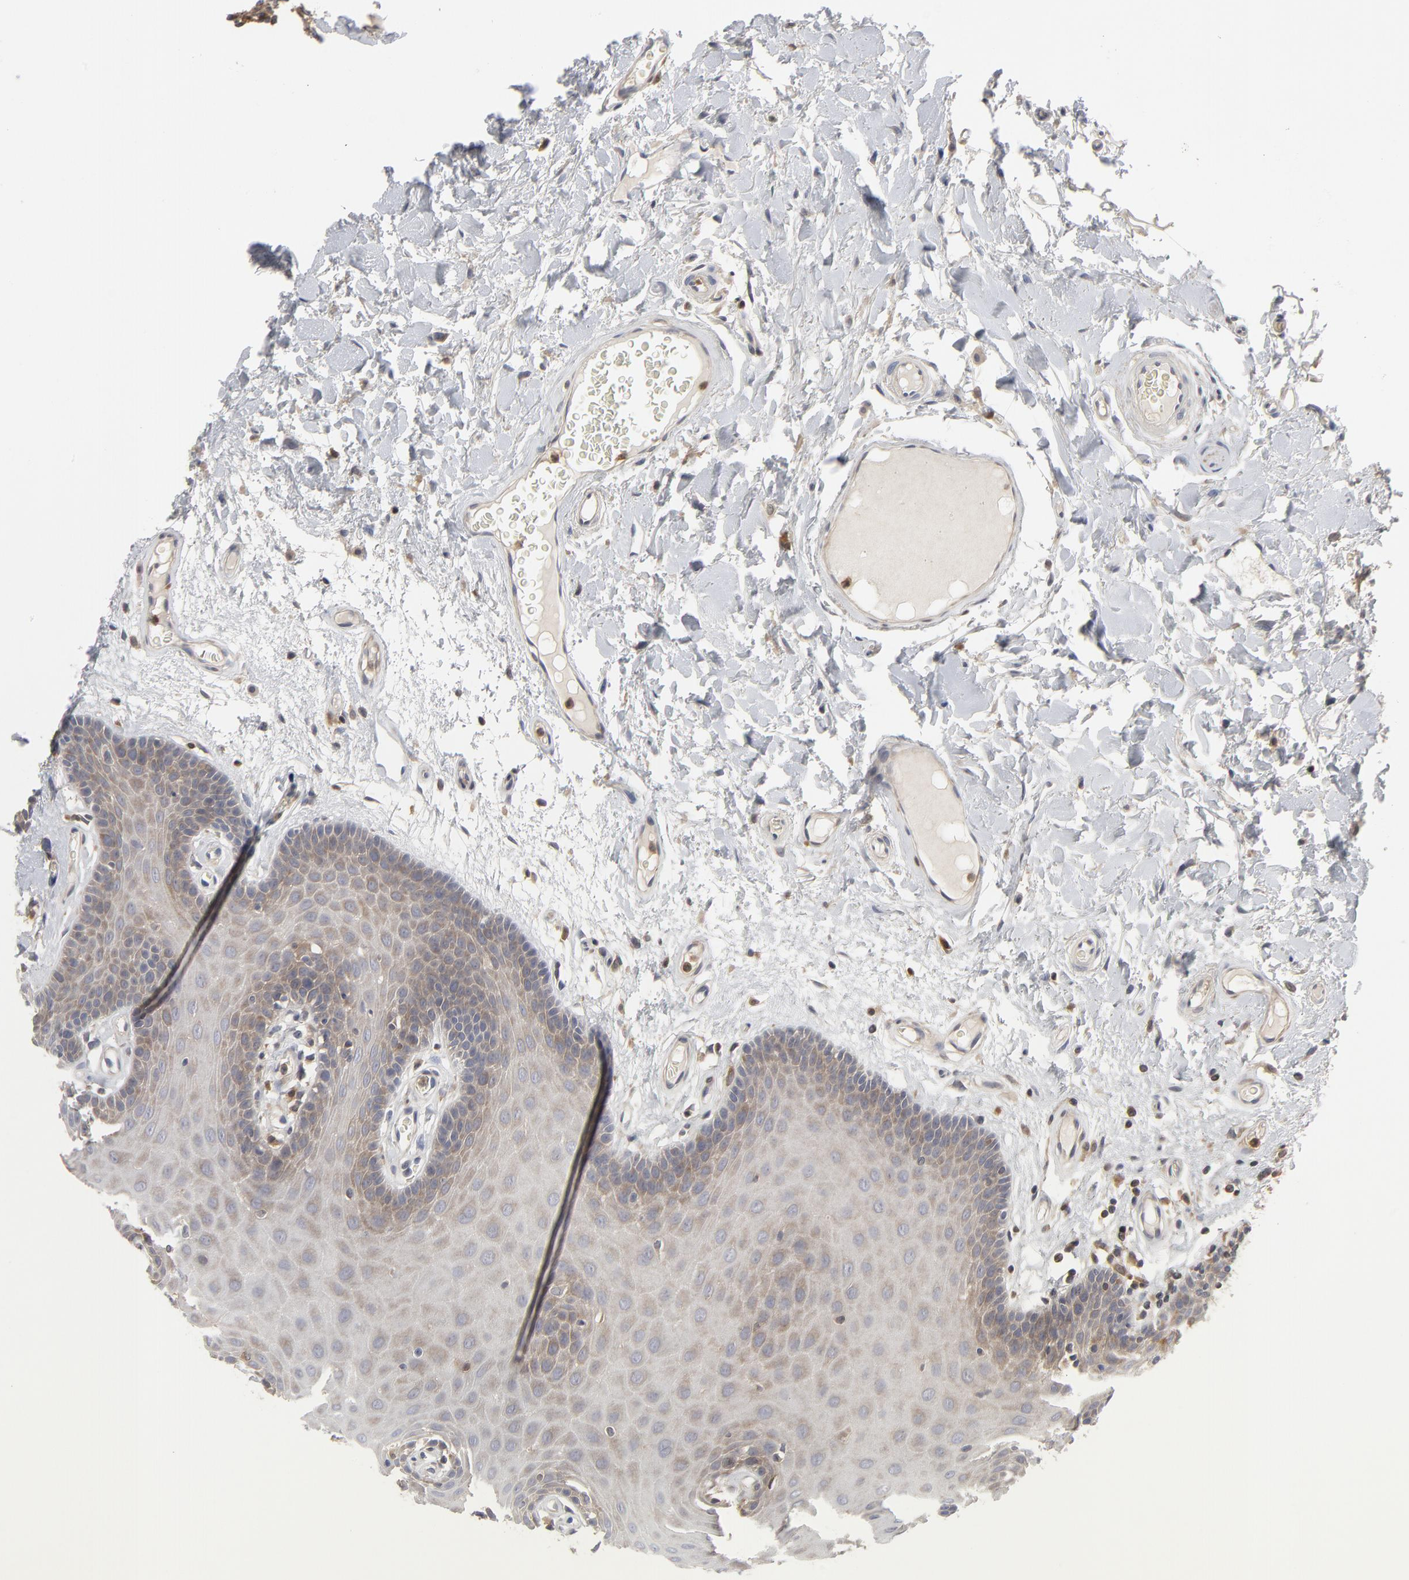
{"staining": {"intensity": "moderate", "quantity": ">75%", "location": "cytoplasmic/membranous"}, "tissue": "oral mucosa", "cell_type": "Squamous epithelial cells", "image_type": "normal", "snomed": [{"axis": "morphology", "description": "Normal tissue, NOS"}, {"axis": "morphology", "description": "Squamous cell carcinoma, NOS"}, {"axis": "topography", "description": "Skeletal muscle"}, {"axis": "topography", "description": "Oral tissue"}, {"axis": "topography", "description": "Head-Neck"}], "caption": "Oral mucosa stained for a protein demonstrates moderate cytoplasmic/membranous positivity in squamous epithelial cells. Nuclei are stained in blue.", "gene": "MAP2K1", "patient": {"sex": "male", "age": 71}}